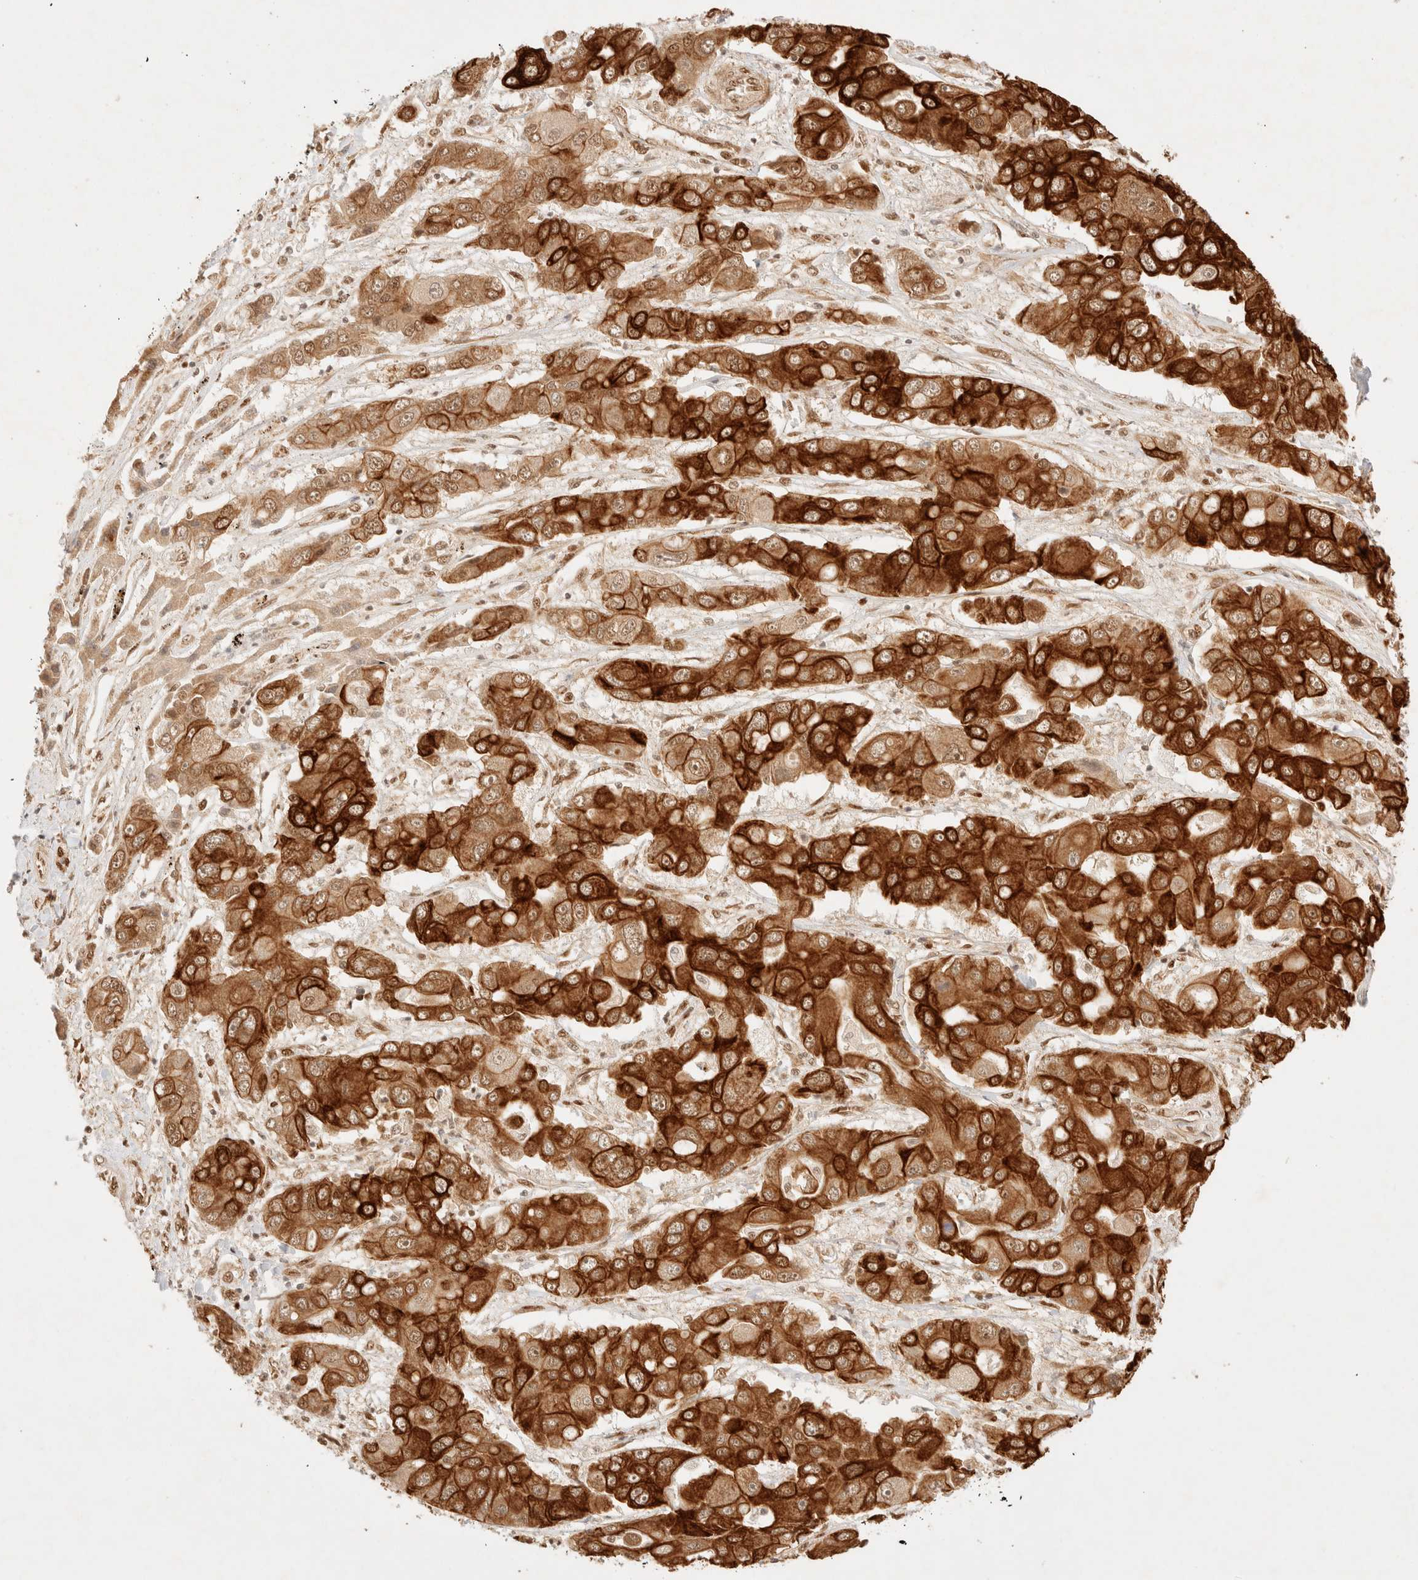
{"staining": {"intensity": "strong", "quantity": ">75%", "location": "cytoplasmic/membranous"}, "tissue": "liver cancer", "cell_type": "Tumor cells", "image_type": "cancer", "snomed": [{"axis": "morphology", "description": "Cholangiocarcinoma"}, {"axis": "topography", "description": "Liver"}], "caption": "A brown stain labels strong cytoplasmic/membranous staining of a protein in liver cholangiocarcinoma tumor cells. (Stains: DAB (3,3'-diaminobenzidine) in brown, nuclei in blue, Microscopy: brightfield microscopy at high magnification).", "gene": "ZNF768", "patient": {"sex": "male", "age": 67}}